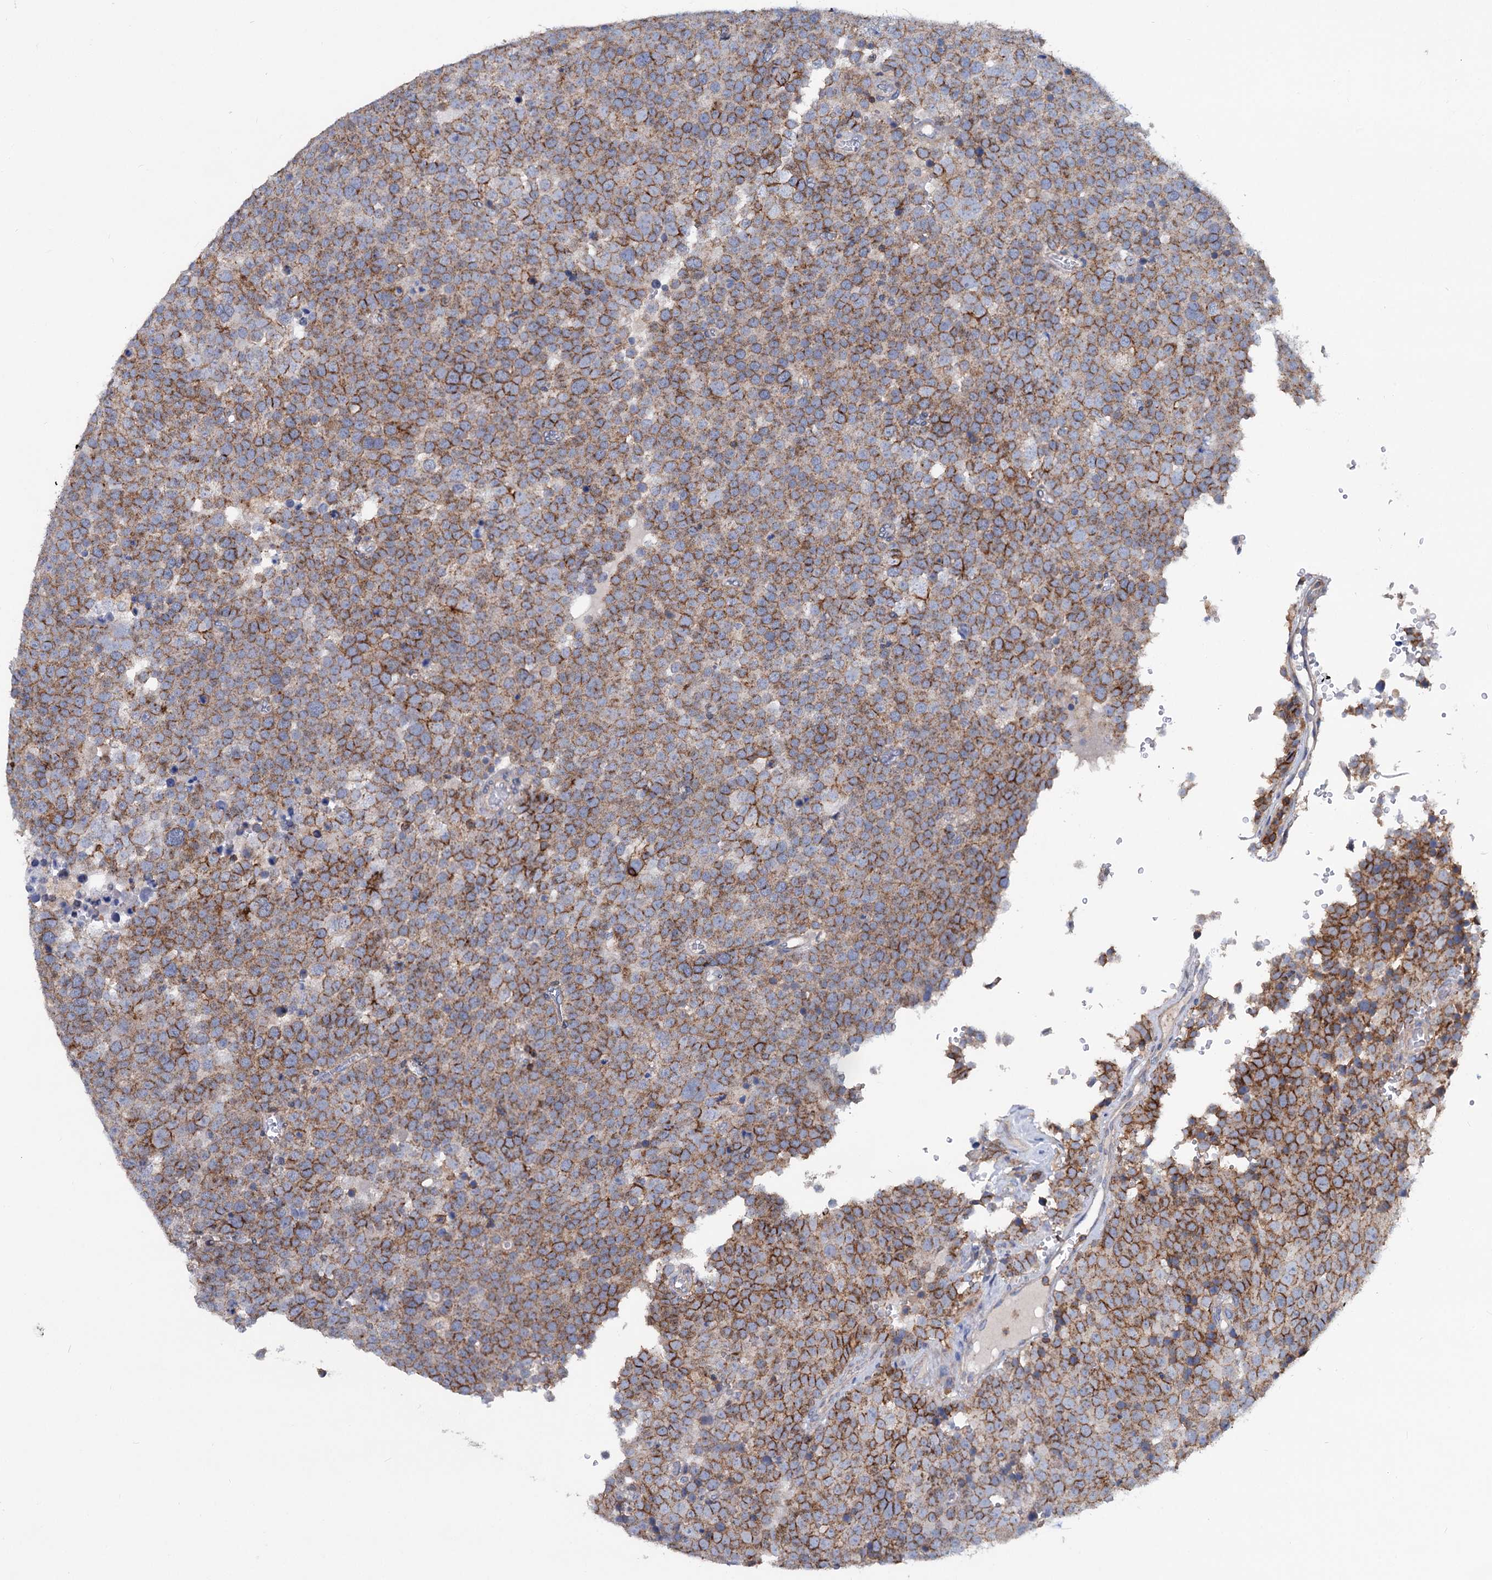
{"staining": {"intensity": "moderate", "quantity": ">75%", "location": "cytoplasmic/membranous"}, "tissue": "testis cancer", "cell_type": "Tumor cells", "image_type": "cancer", "snomed": [{"axis": "morphology", "description": "Seminoma, NOS"}, {"axis": "topography", "description": "Testis"}], "caption": "Immunohistochemistry of seminoma (testis) demonstrates medium levels of moderate cytoplasmic/membranous staining in approximately >75% of tumor cells.", "gene": "LRCH4", "patient": {"sex": "male", "age": 71}}